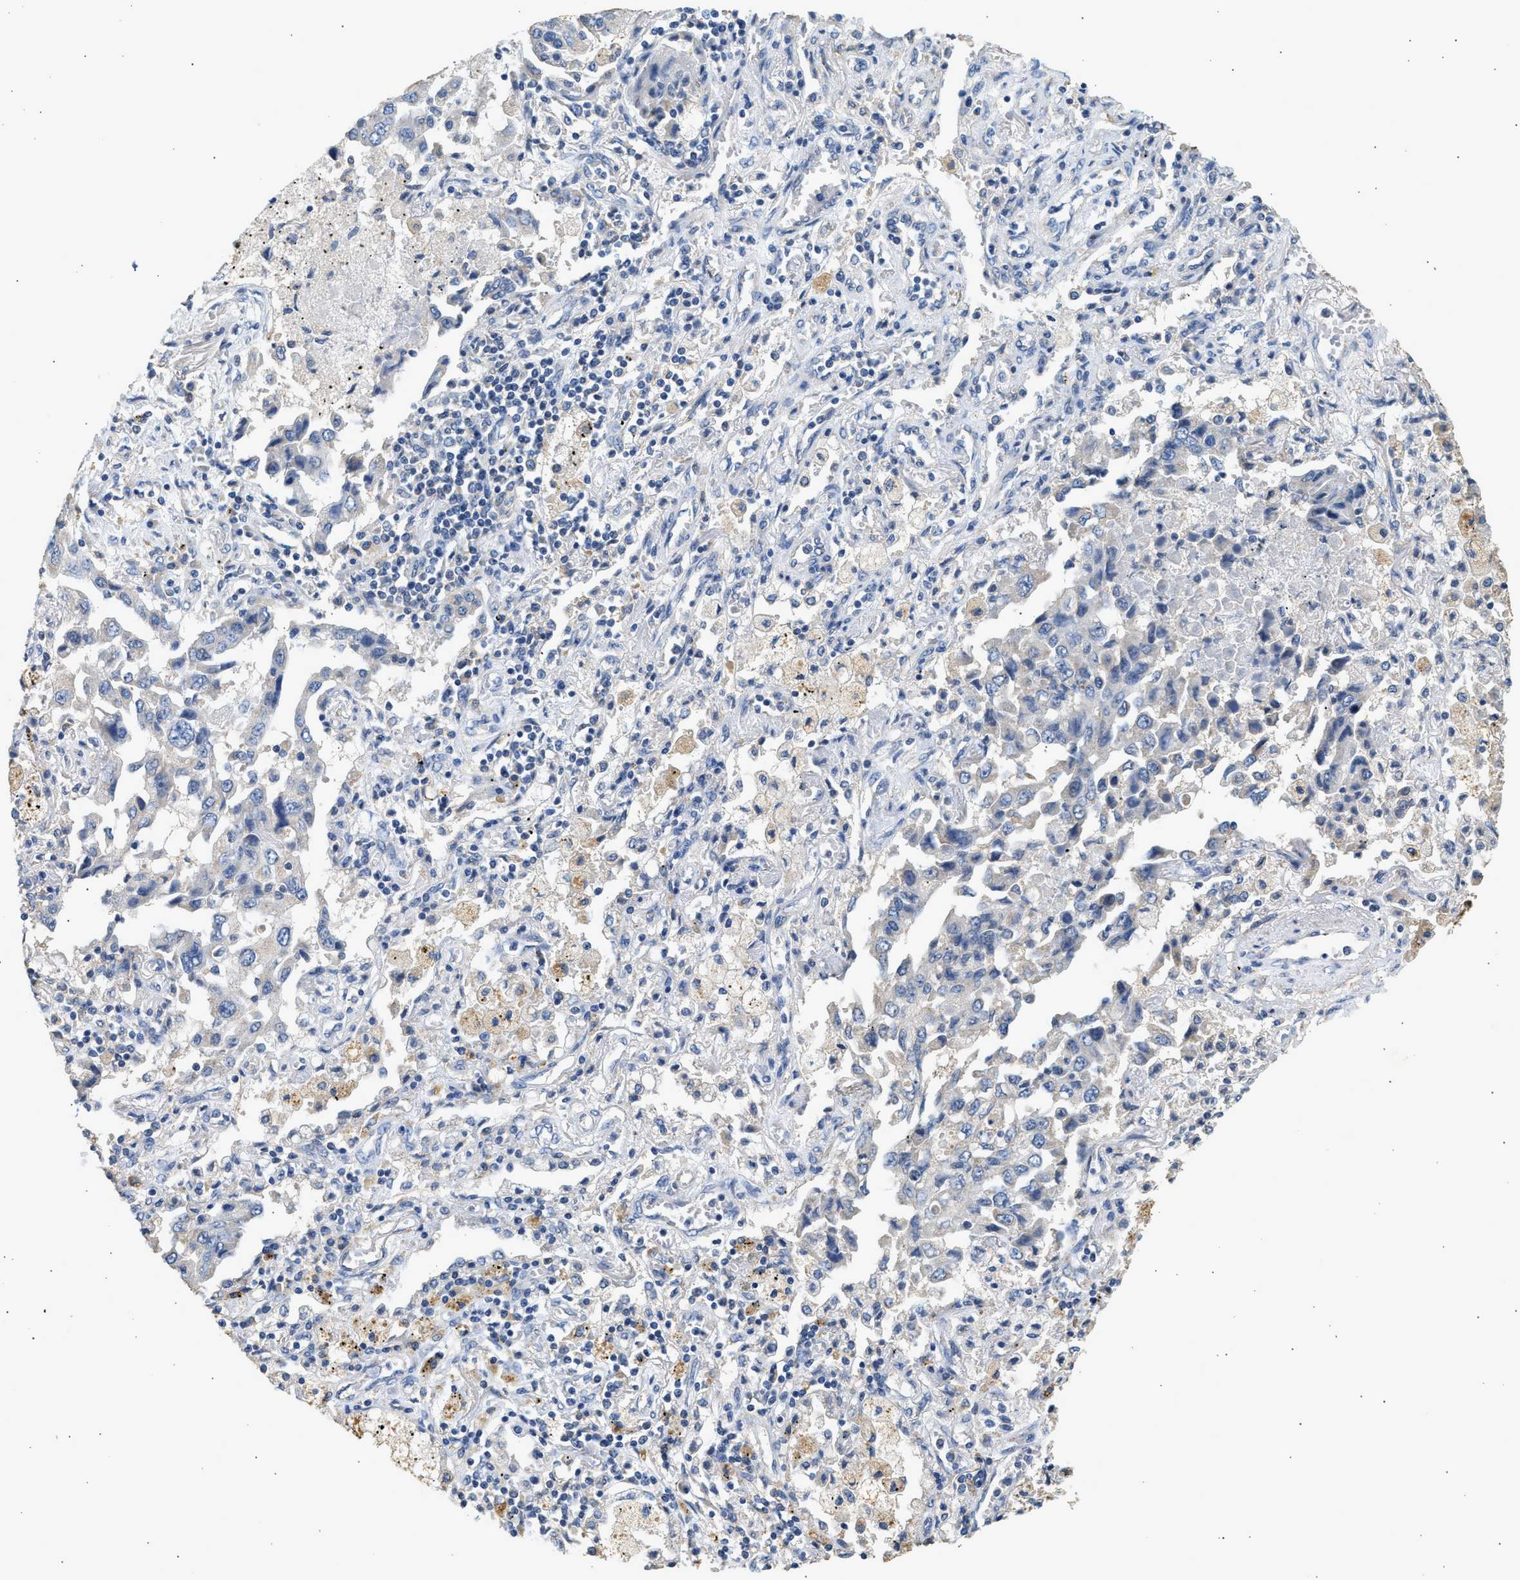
{"staining": {"intensity": "negative", "quantity": "none", "location": "none"}, "tissue": "lung cancer", "cell_type": "Tumor cells", "image_type": "cancer", "snomed": [{"axis": "morphology", "description": "Adenocarcinoma, NOS"}, {"axis": "topography", "description": "Lung"}], "caption": "Human lung cancer stained for a protein using immunohistochemistry reveals no staining in tumor cells.", "gene": "WDR31", "patient": {"sex": "female", "age": 65}}